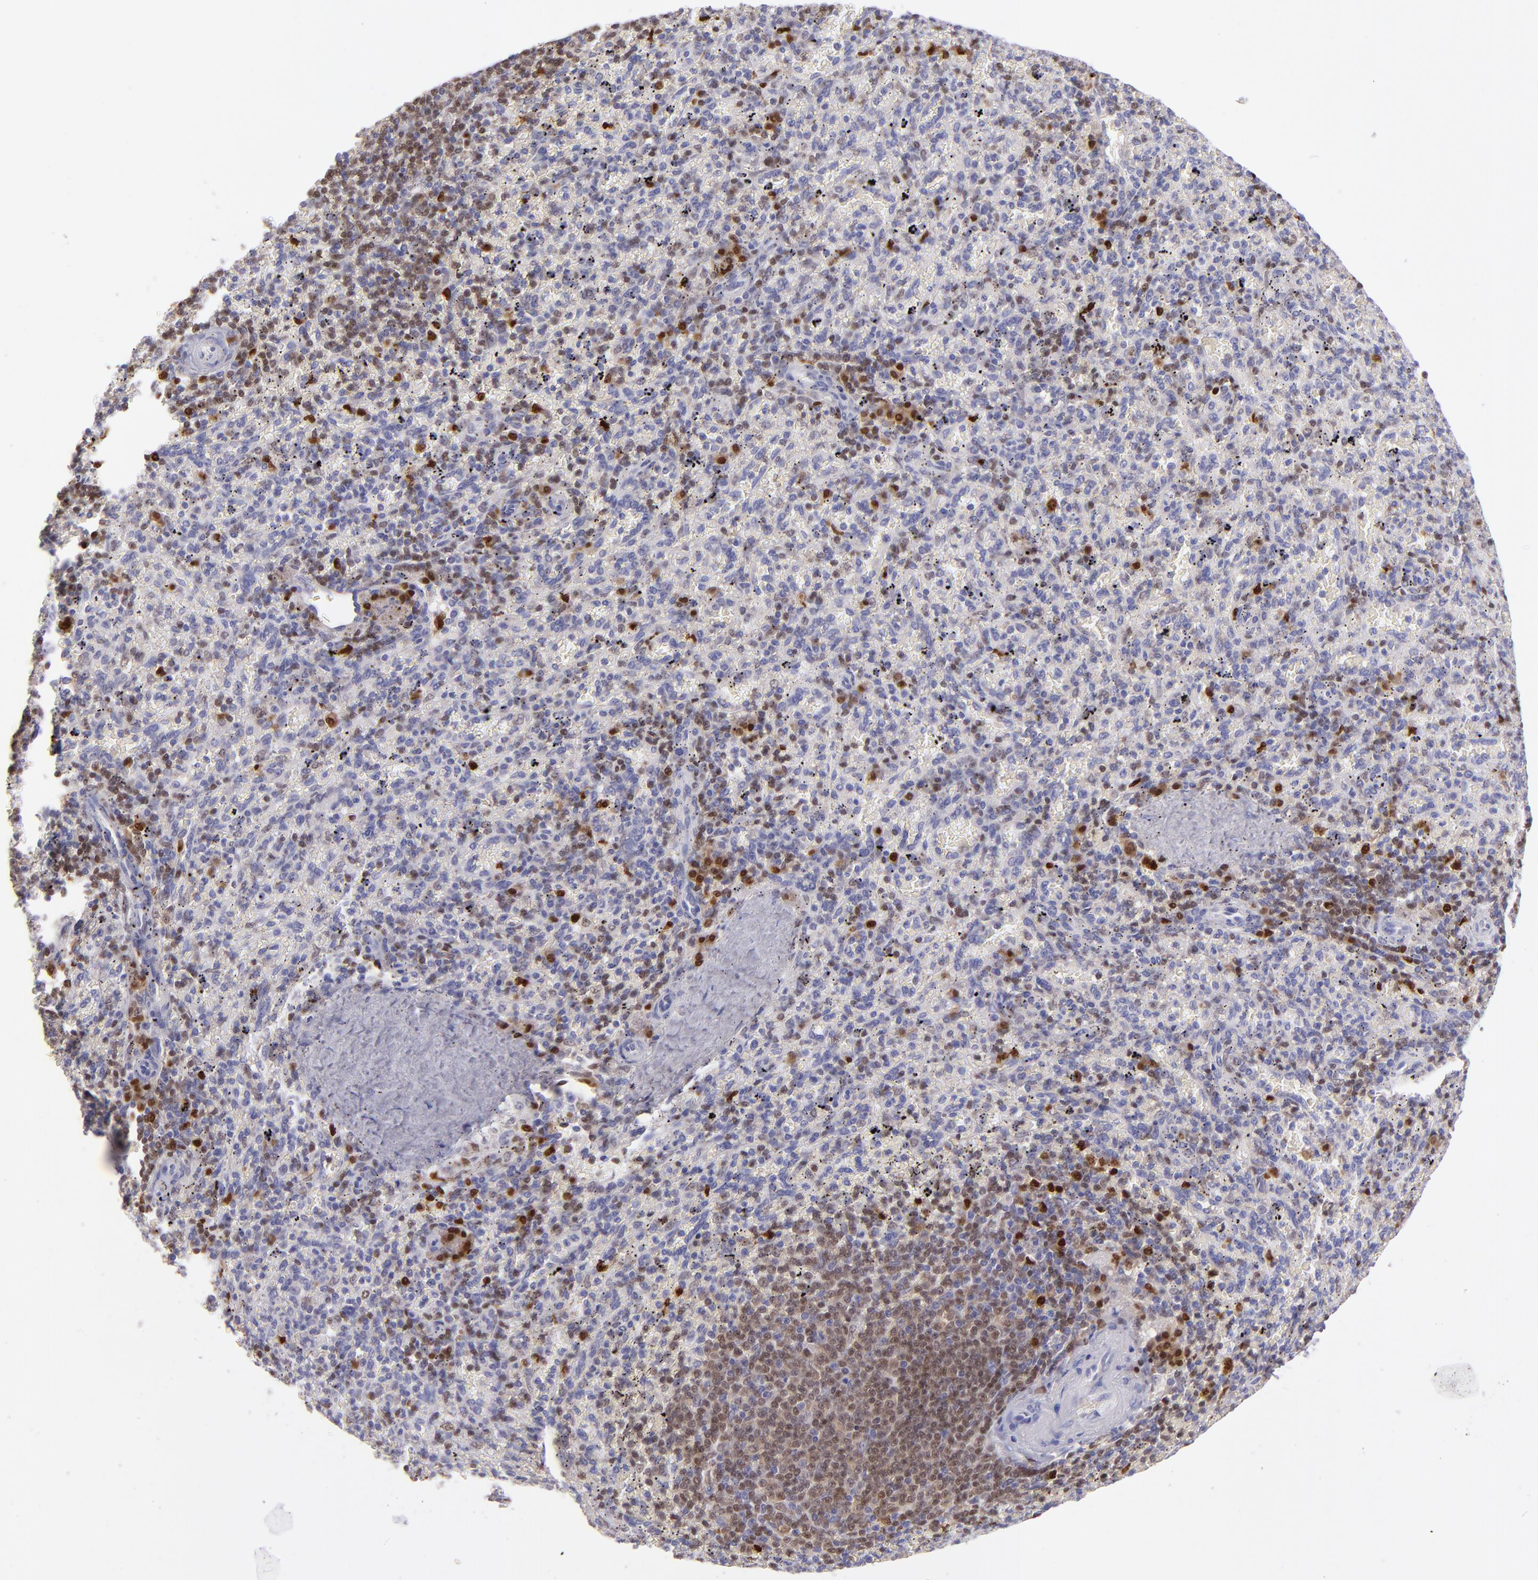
{"staining": {"intensity": "strong", "quantity": "<25%", "location": "cytoplasmic/membranous,nuclear"}, "tissue": "spleen", "cell_type": "Cells in red pulp", "image_type": "normal", "snomed": [{"axis": "morphology", "description": "Normal tissue, NOS"}, {"axis": "topography", "description": "Spleen"}], "caption": "The image displays immunohistochemical staining of normal spleen. There is strong cytoplasmic/membranous,nuclear positivity is seen in approximately <25% of cells in red pulp.", "gene": "IRF8", "patient": {"sex": "female", "age": 43}}